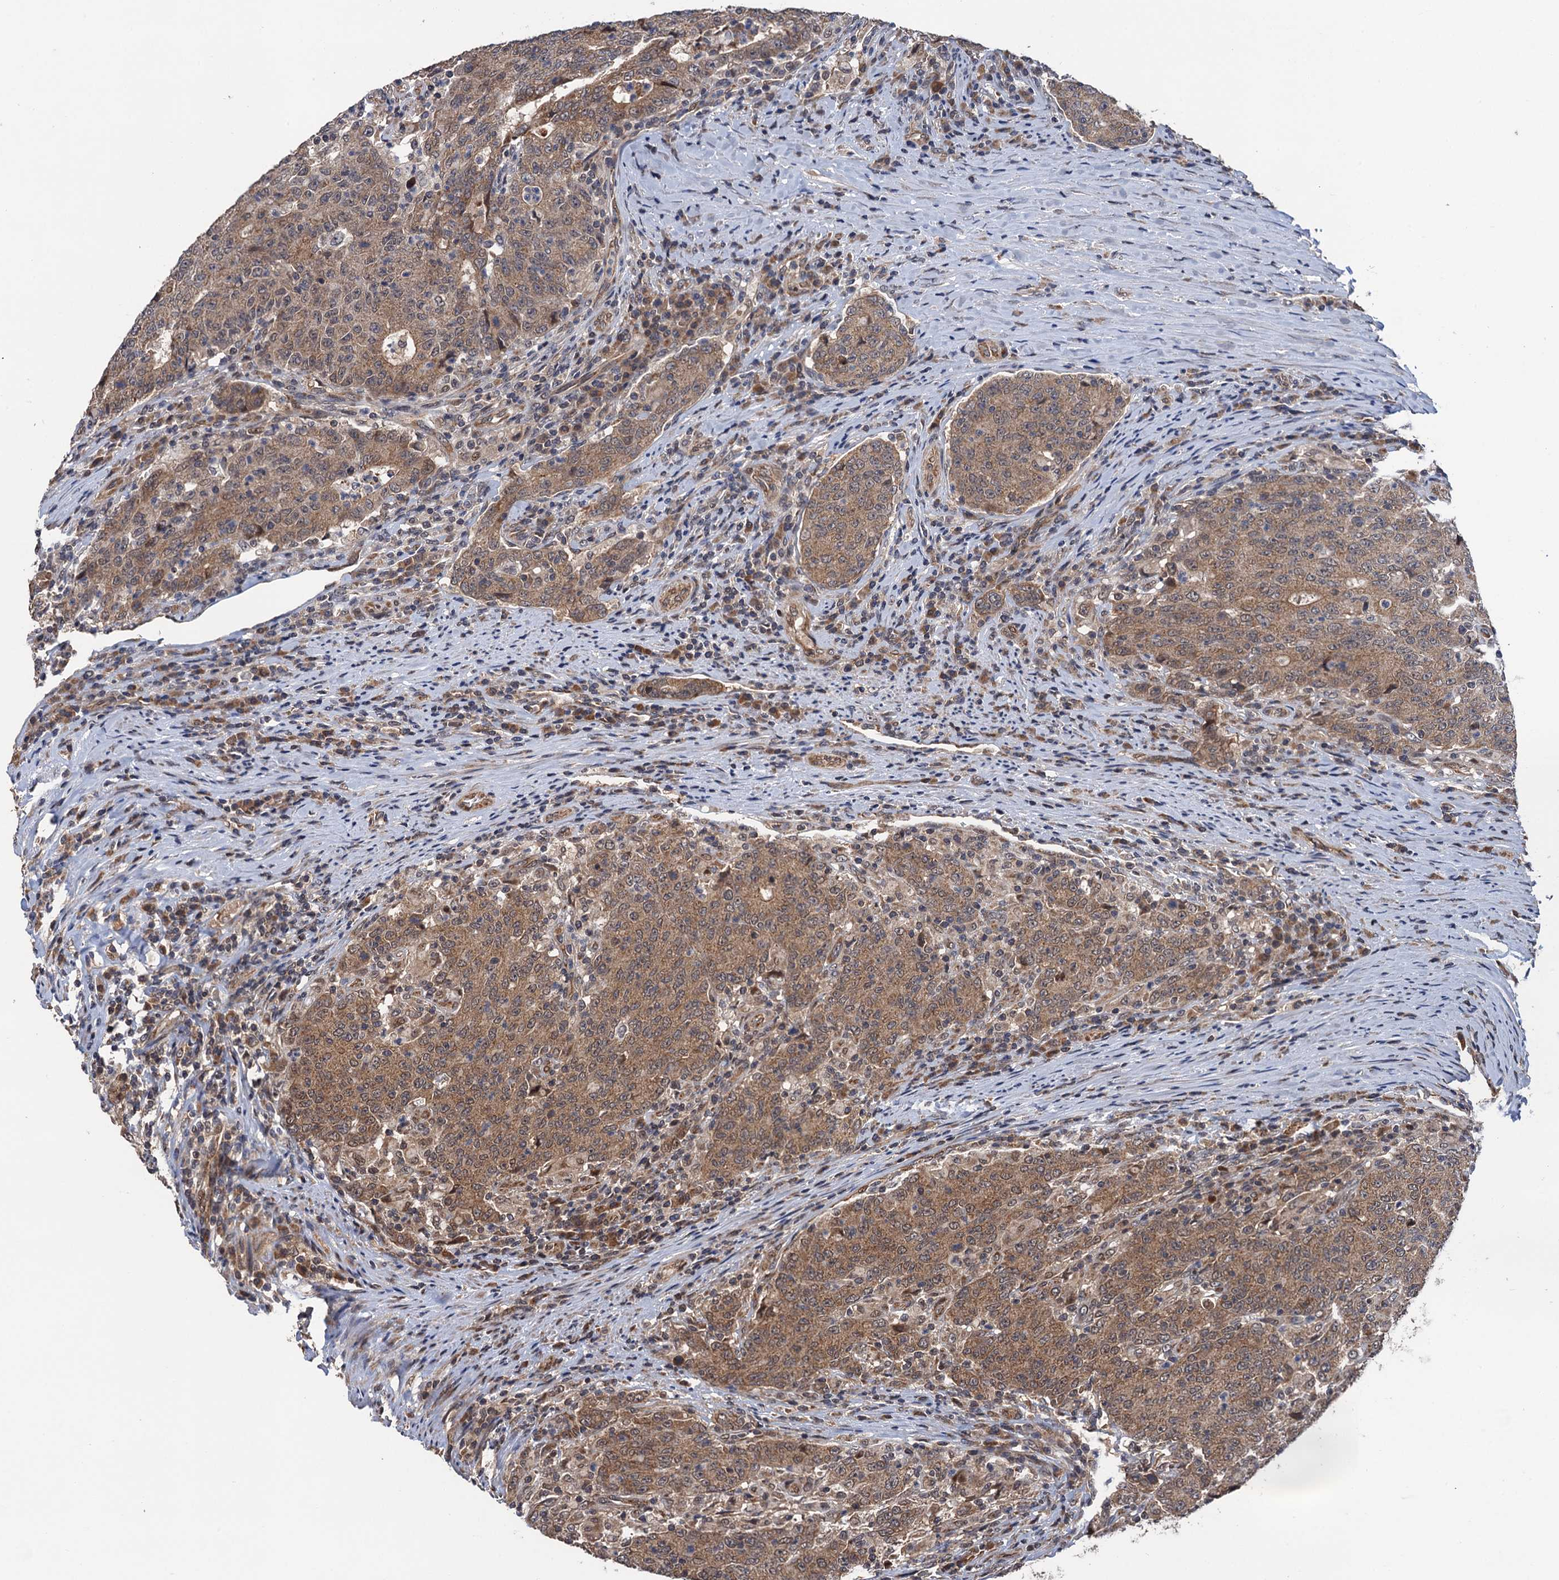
{"staining": {"intensity": "moderate", "quantity": ">75%", "location": "cytoplasmic/membranous"}, "tissue": "colorectal cancer", "cell_type": "Tumor cells", "image_type": "cancer", "snomed": [{"axis": "morphology", "description": "Adenocarcinoma, NOS"}, {"axis": "topography", "description": "Colon"}], "caption": "Protein expression analysis of human adenocarcinoma (colorectal) reveals moderate cytoplasmic/membranous positivity in approximately >75% of tumor cells.", "gene": "NAA16", "patient": {"sex": "female", "age": 75}}